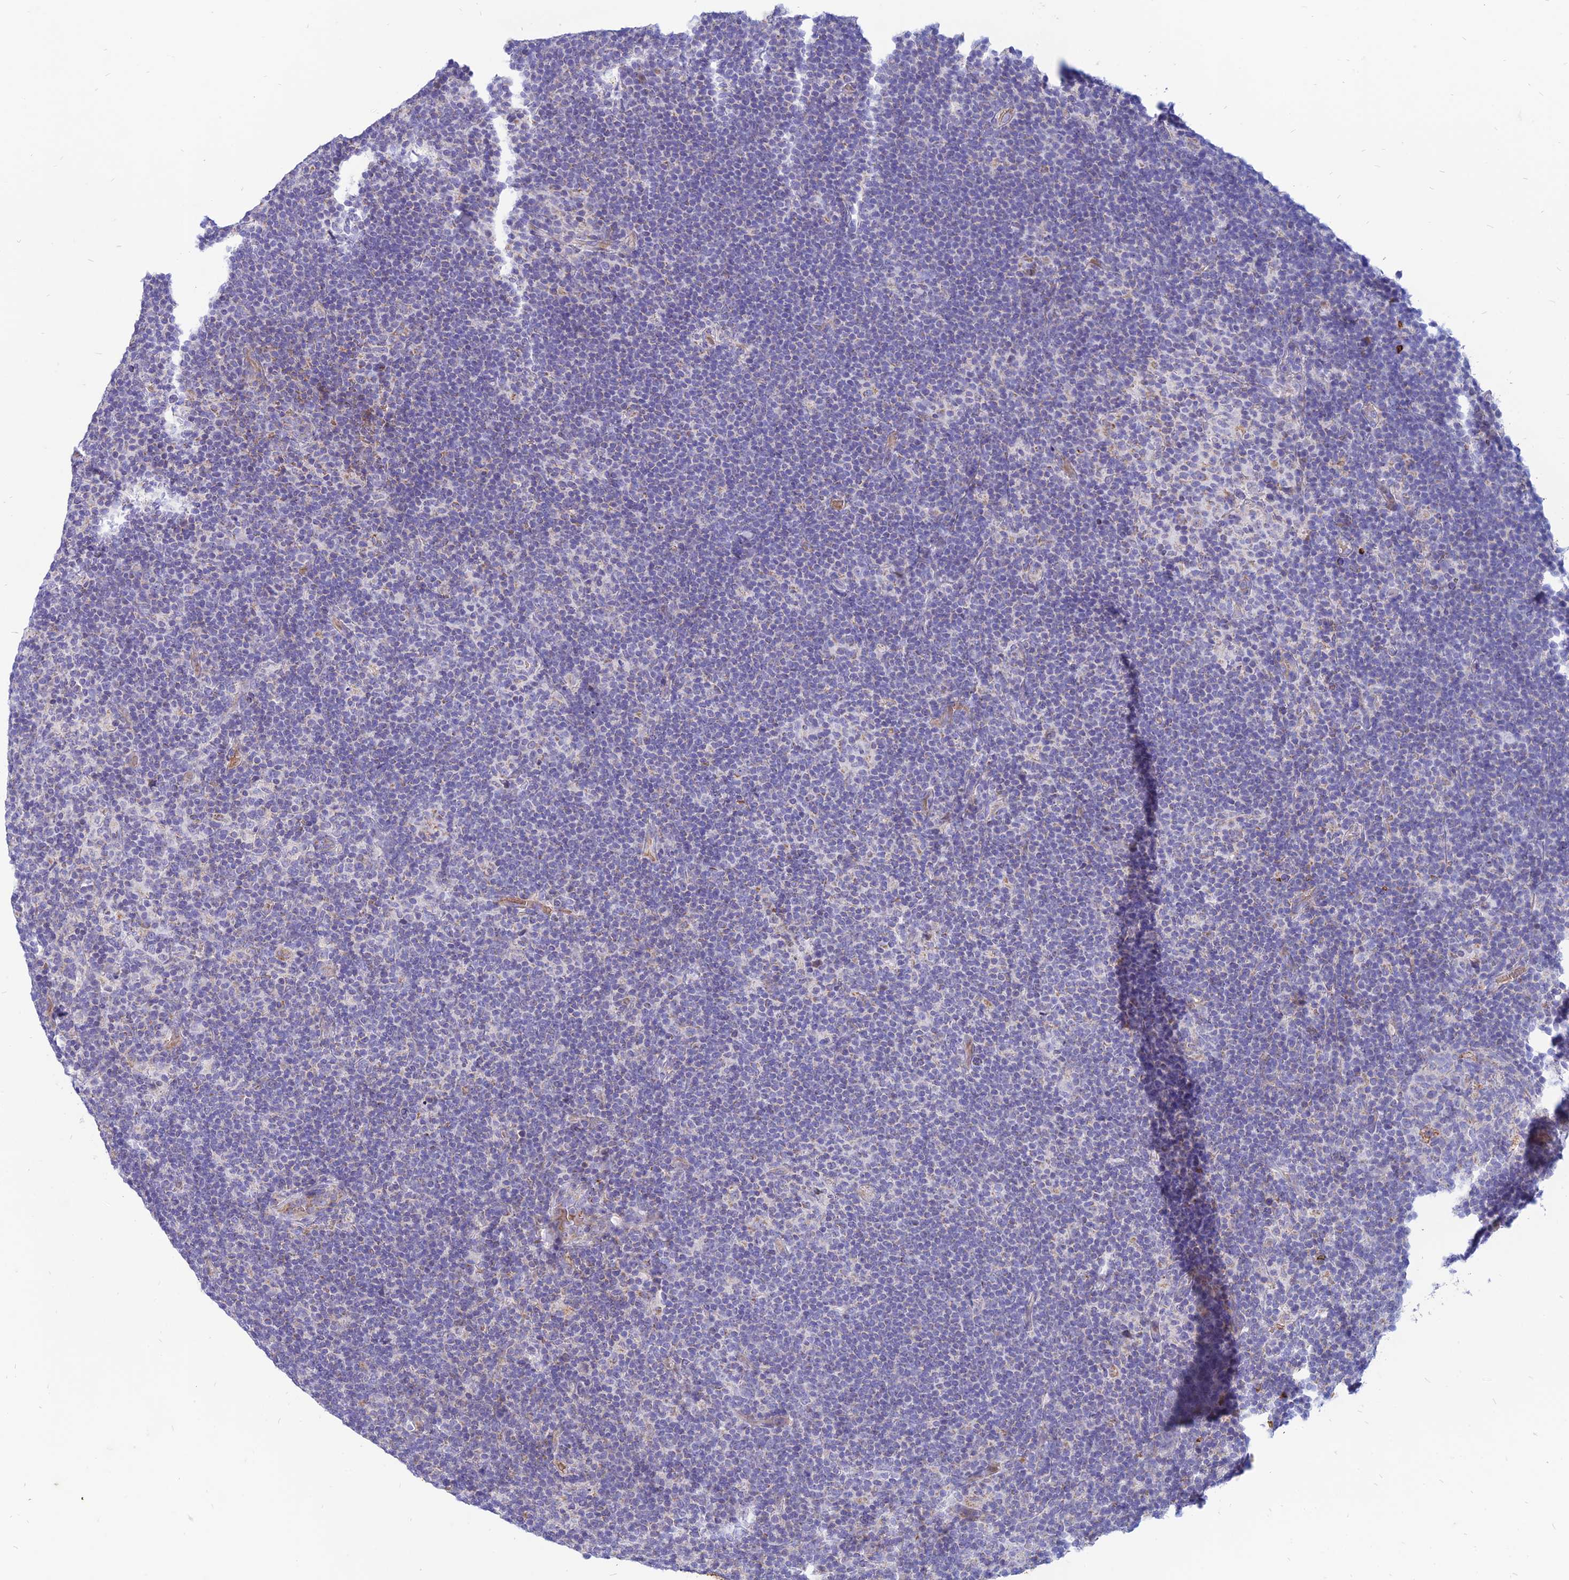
{"staining": {"intensity": "negative", "quantity": "none", "location": "none"}, "tissue": "lymphoma", "cell_type": "Tumor cells", "image_type": "cancer", "snomed": [{"axis": "morphology", "description": "Hodgkin's disease, NOS"}, {"axis": "topography", "description": "Lymph node"}], "caption": "A micrograph of human Hodgkin's disease is negative for staining in tumor cells. The staining was performed using DAB (3,3'-diaminobenzidine) to visualize the protein expression in brown, while the nuclei were stained in blue with hematoxylin (Magnification: 20x).", "gene": "HHAT", "patient": {"sex": "female", "age": 57}}